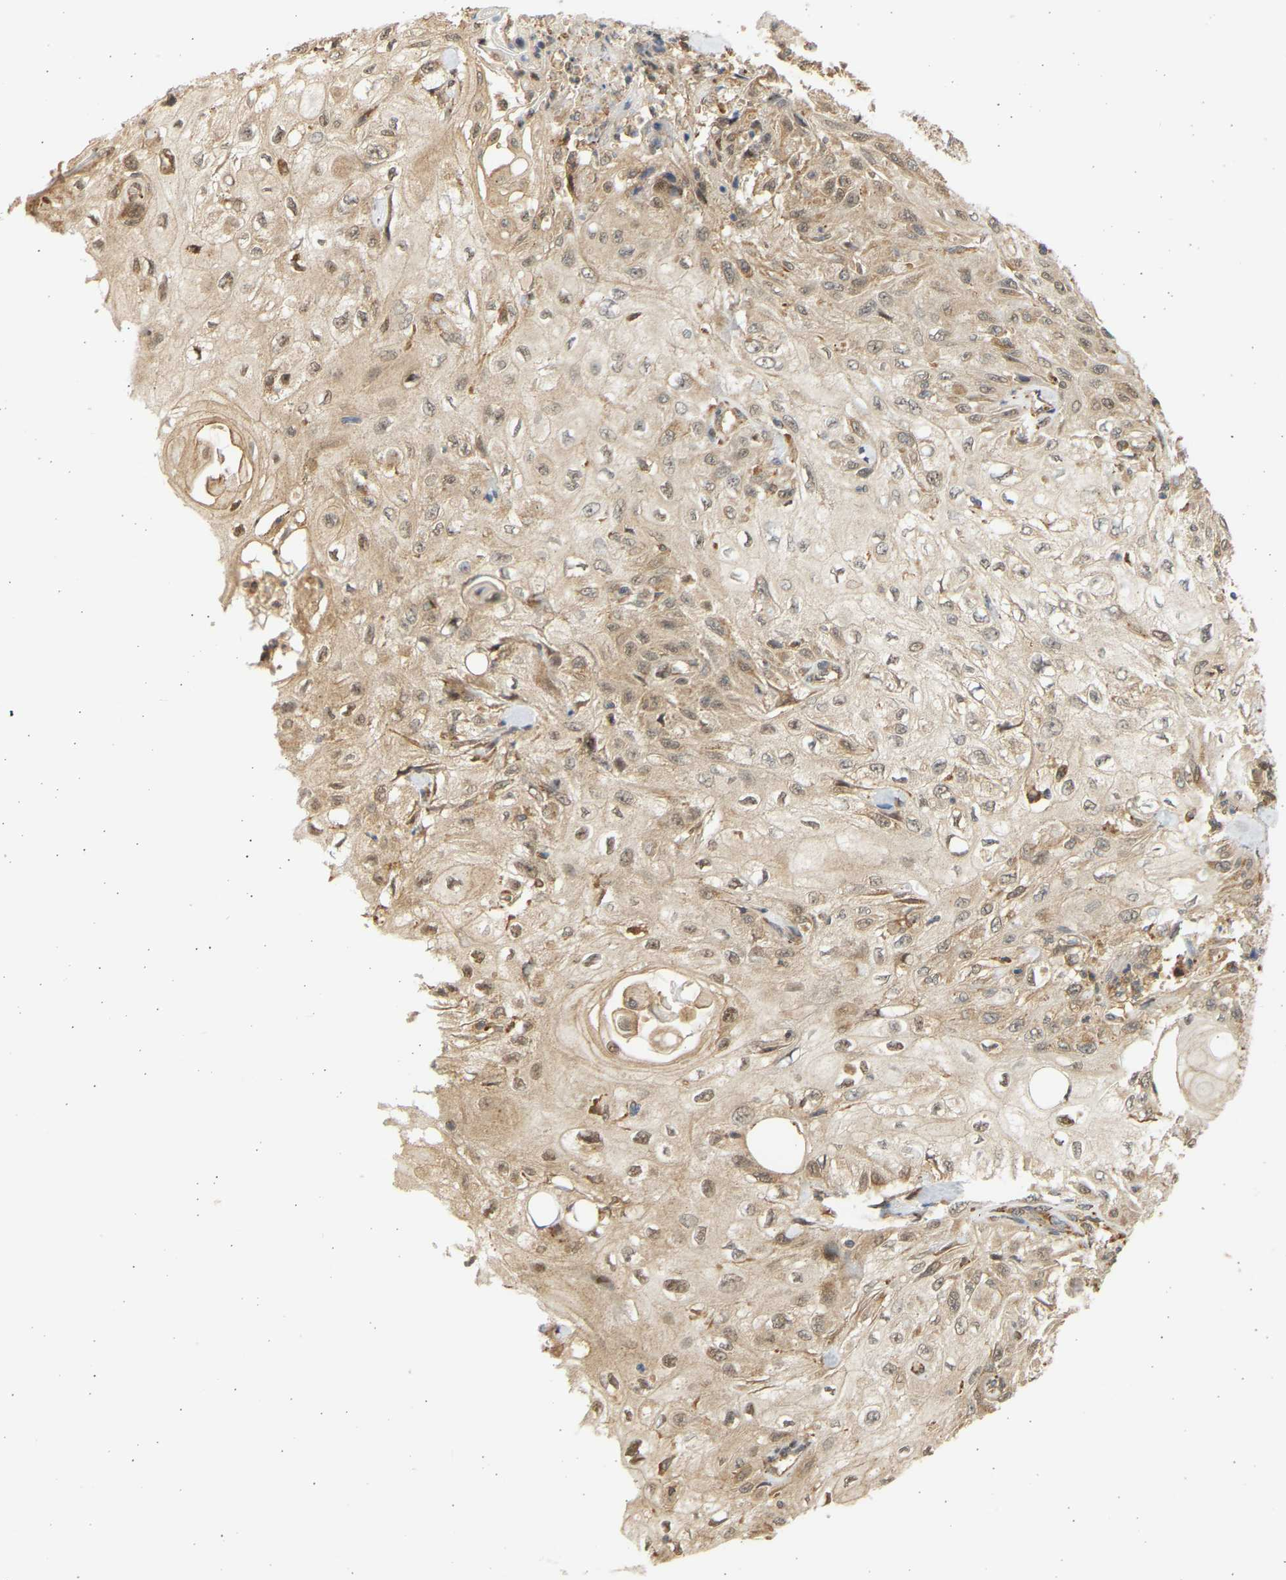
{"staining": {"intensity": "moderate", "quantity": ">75%", "location": "cytoplasmic/membranous,nuclear"}, "tissue": "skin cancer", "cell_type": "Tumor cells", "image_type": "cancer", "snomed": [{"axis": "morphology", "description": "Squamous cell carcinoma, NOS"}, {"axis": "morphology", "description": "Squamous cell carcinoma, metastatic, NOS"}, {"axis": "topography", "description": "Skin"}, {"axis": "topography", "description": "Lymph node"}], "caption": "Immunohistochemical staining of human skin cancer exhibits moderate cytoplasmic/membranous and nuclear protein staining in approximately >75% of tumor cells.", "gene": "B4GALT6", "patient": {"sex": "male", "age": 75}}